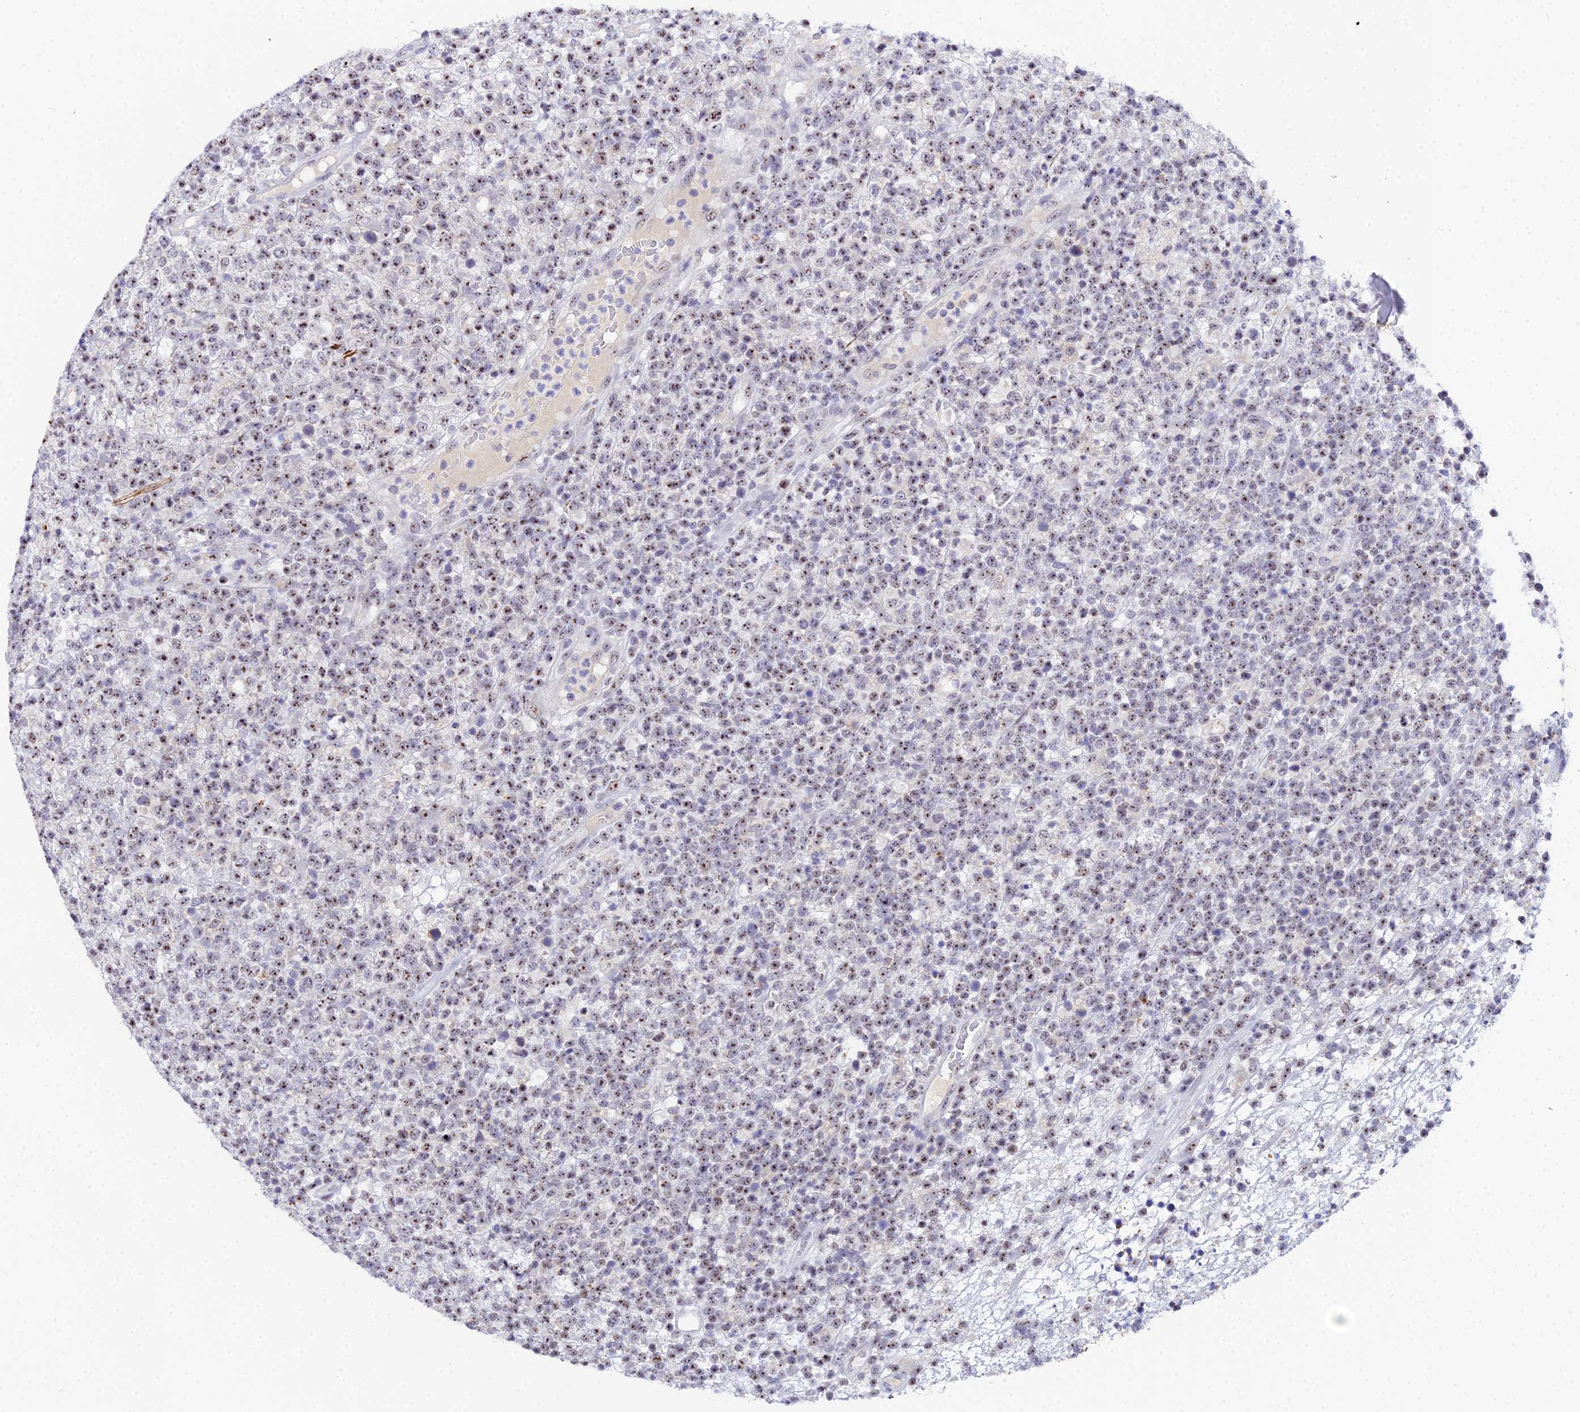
{"staining": {"intensity": "moderate", "quantity": ">75%", "location": "nuclear"}, "tissue": "lymphoma", "cell_type": "Tumor cells", "image_type": "cancer", "snomed": [{"axis": "morphology", "description": "Malignant lymphoma, non-Hodgkin's type, High grade"}, {"axis": "topography", "description": "Colon"}], "caption": "The immunohistochemical stain labels moderate nuclear expression in tumor cells of high-grade malignant lymphoma, non-Hodgkin's type tissue. The staining is performed using DAB (3,3'-diaminobenzidine) brown chromogen to label protein expression. The nuclei are counter-stained blue using hematoxylin.", "gene": "PLPP4", "patient": {"sex": "female", "age": 53}}